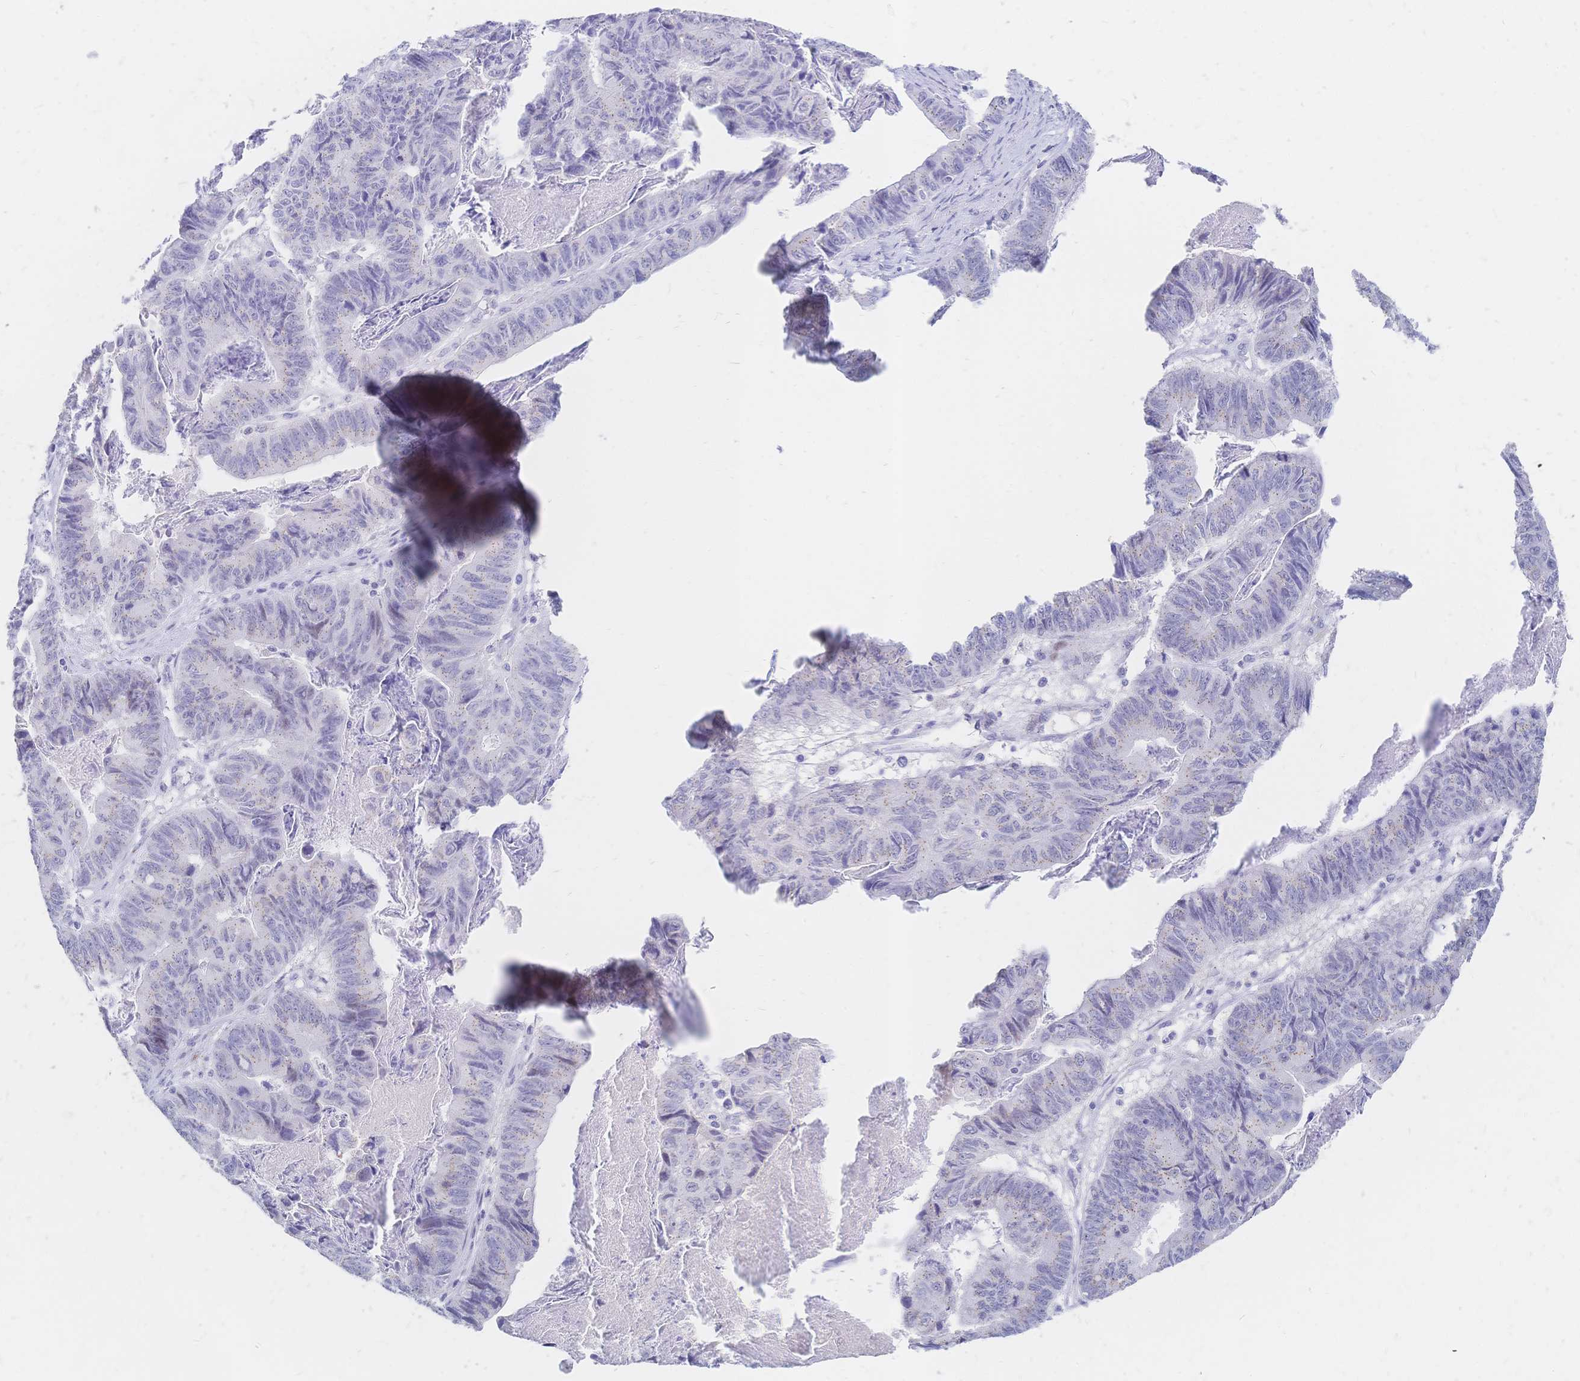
{"staining": {"intensity": "negative", "quantity": "none", "location": "none"}, "tissue": "stomach cancer", "cell_type": "Tumor cells", "image_type": "cancer", "snomed": [{"axis": "morphology", "description": "Adenocarcinoma, NOS"}, {"axis": "topography", "description": "Stomach, lower"}], "caption": "An image of human stomach cancer (adenocarcinoma) is negative for staining in tumor cells. Nuclei are stained in blue.", "gene": "PSORS1C2", "patient": {"sex": "male", "age": 77}}